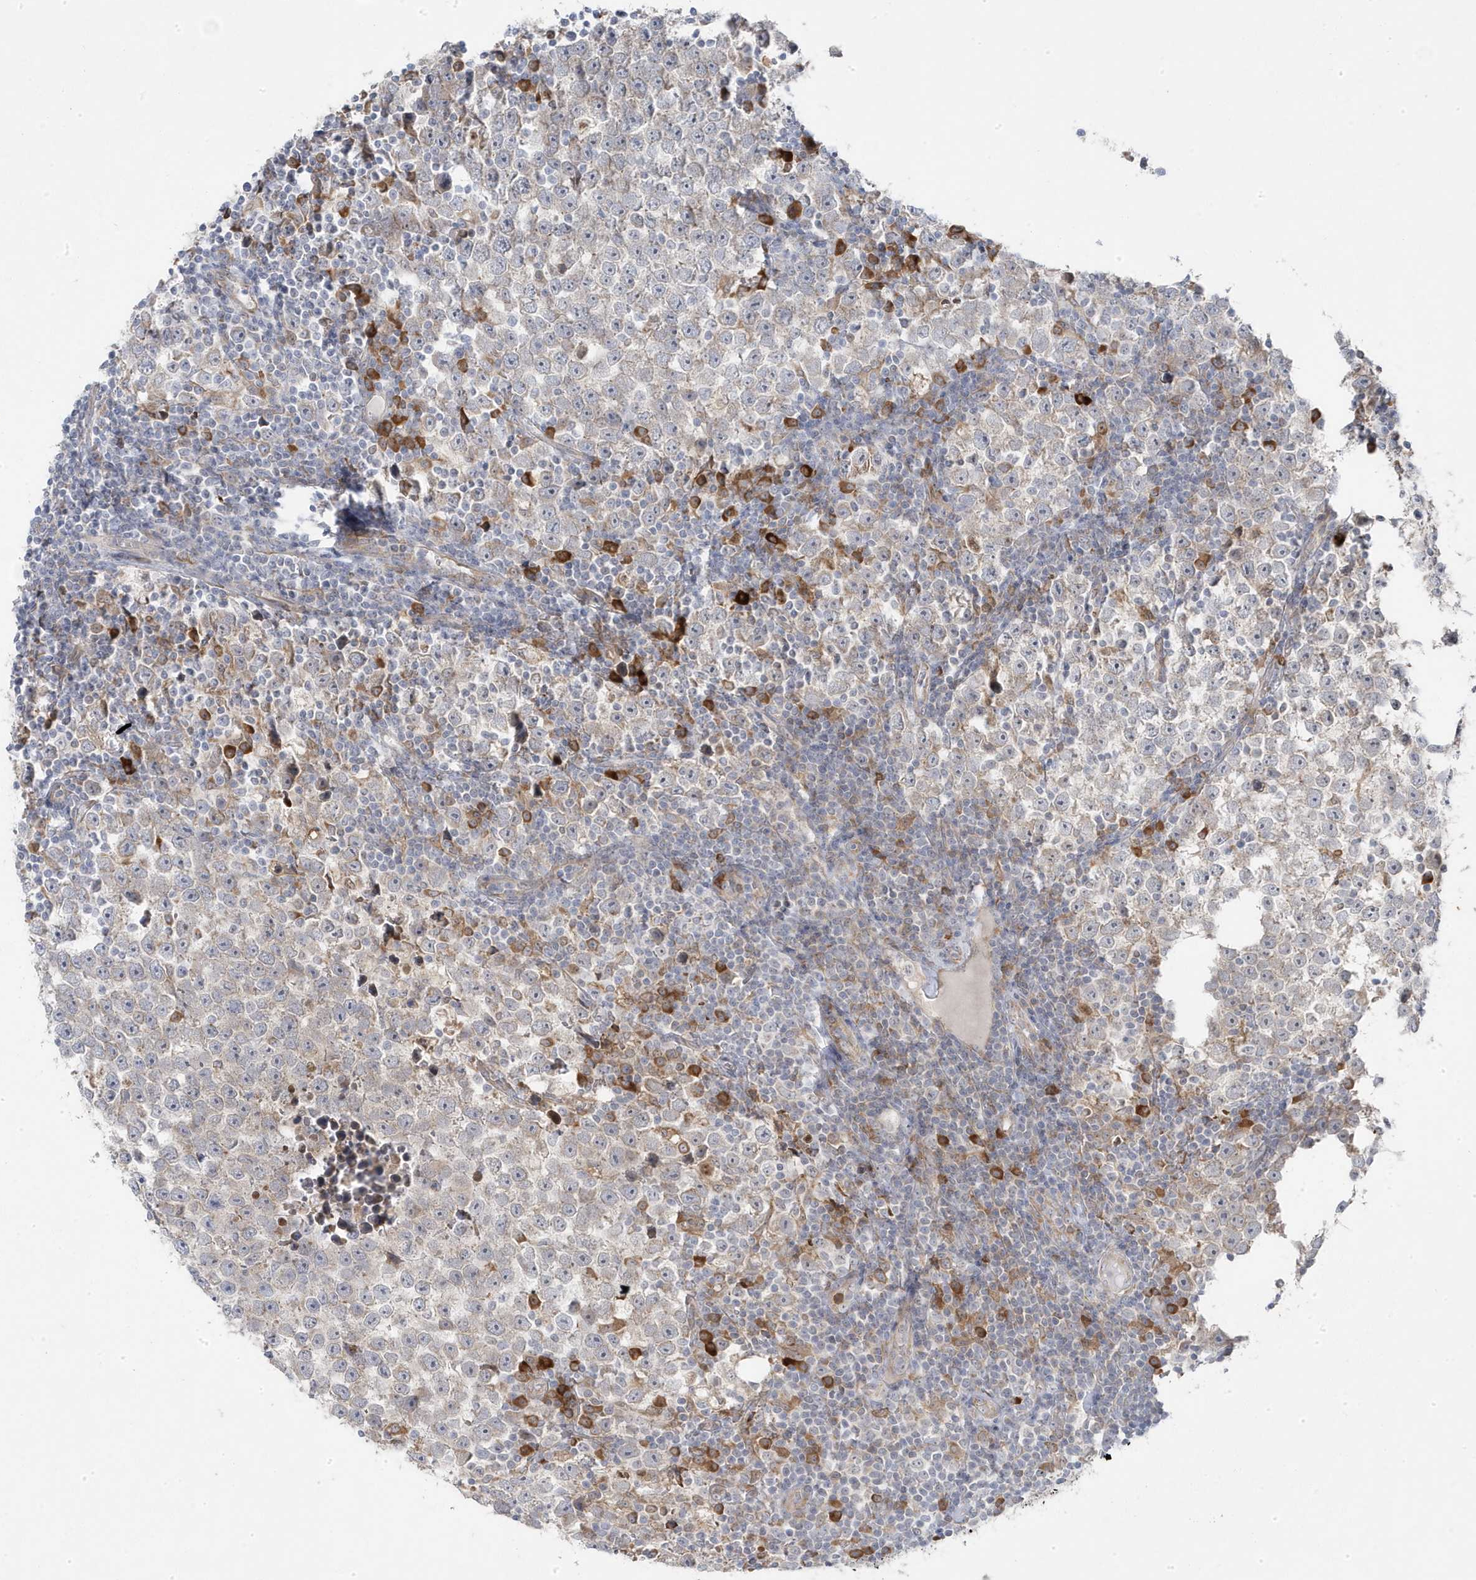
{"staining": {"intensity": "negative", "quantity": "none", "location": "none"}, "tissue": "testis cancer", "cell_type": "Tumor cells", "image_type": "cancer", "snomed": [{"axis": "morphology", "description": "Normal tissue, NOS"}, {"axis": "morphology", "description": "Seminoma, NOS"}, {"axis": "topography", "description": "Testis"}], "caption": "Tumor cells show no significant protein expression in testis seminoma.", "gene": "ZNF654", "patient": {"sex": "male", "age": 43}}